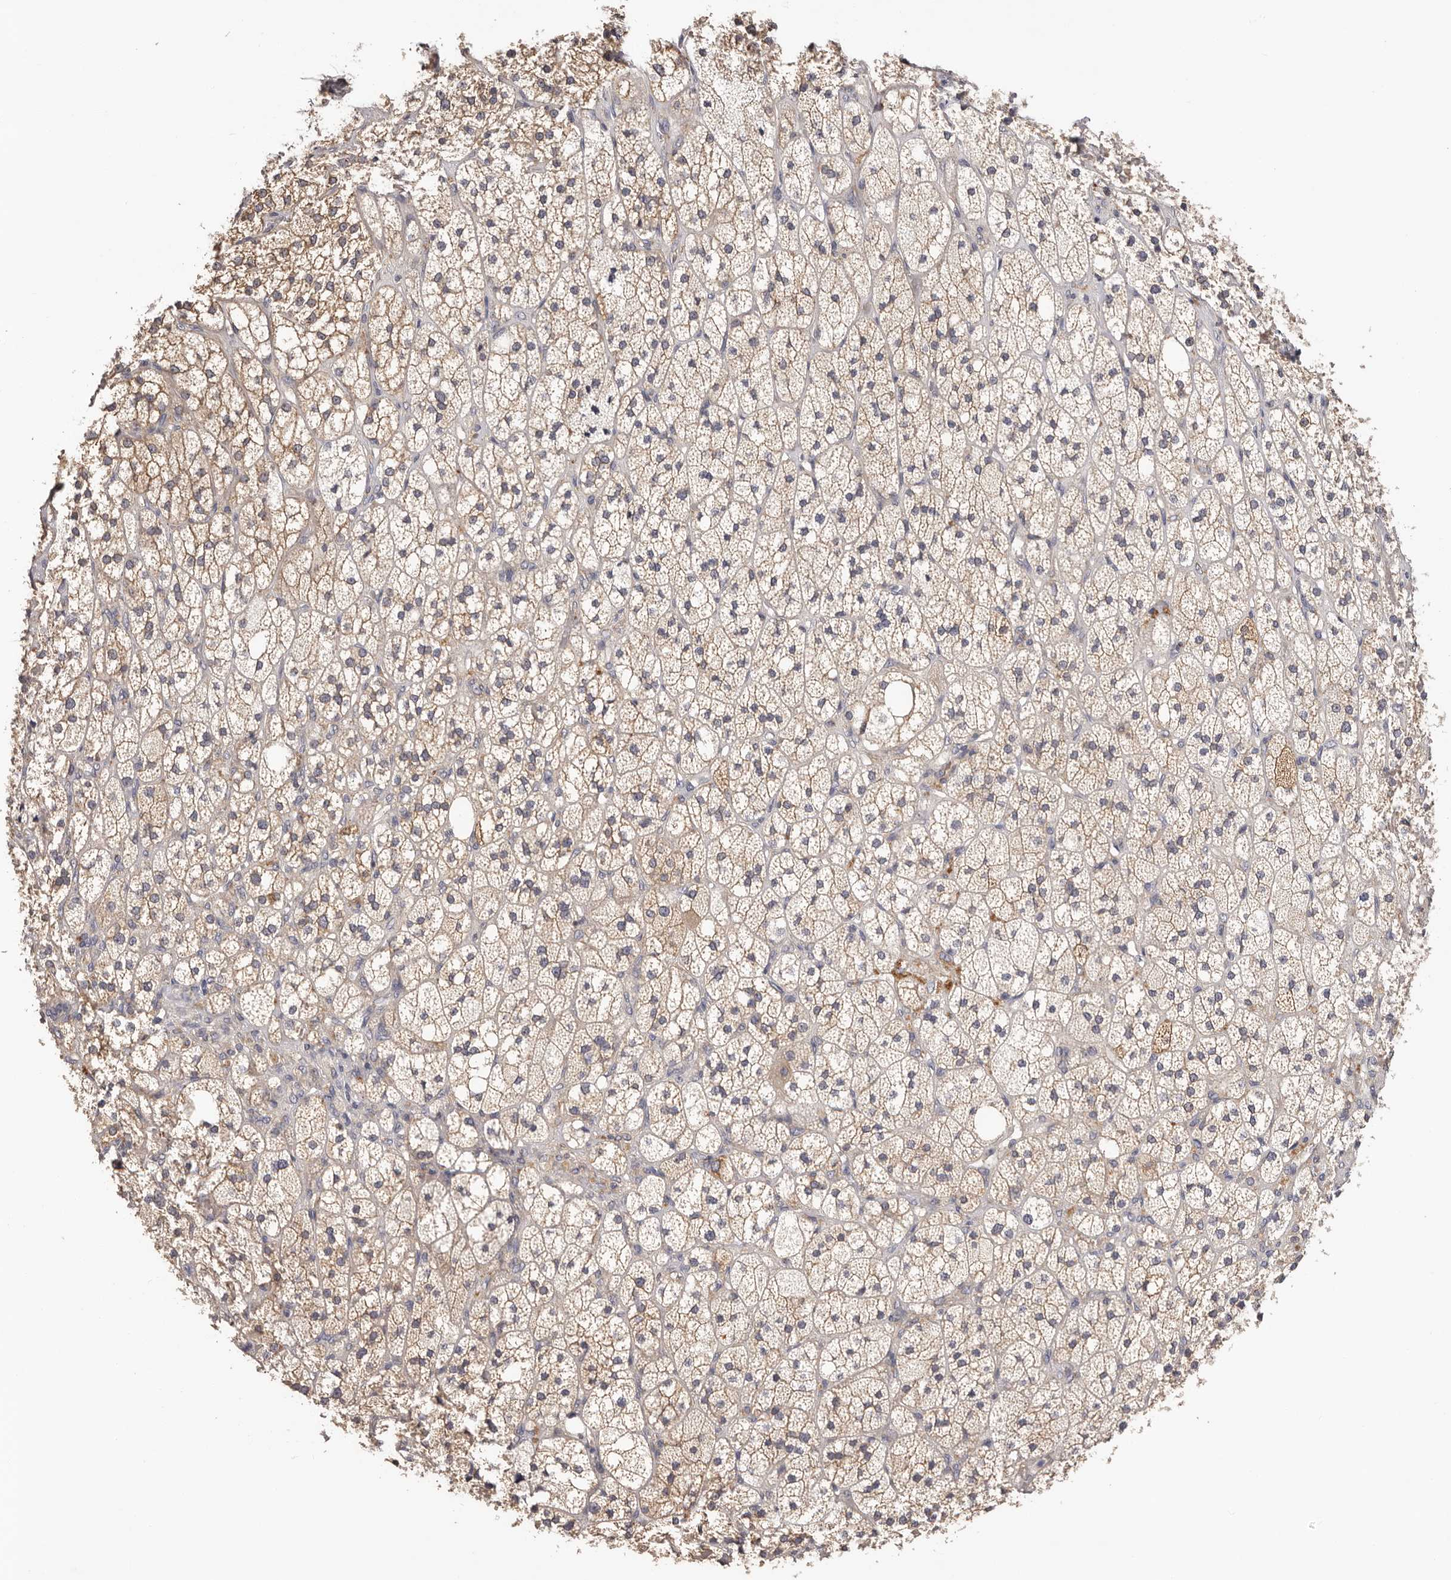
{"staining": {"intensity": "moderate", "quantity": ">75%", "location": "cytoplasmic/membranous"}, "tissue": "adrenal gland", "cell_type": "Glandular cells", "image_type": "normal", "snomed": [{"axis": "morphology", "description": "Normal tissue, NOS"}, {"axis": "topography", "description": "Adrenal gland"}], "caption": "Immunohistochemical staining of normal human adrenal gland reveals medium levels of moderate cytoplasmic/membranous expression in about >75% of glandular cells.", "gene": "LTV1", "patient": {"sex": "male", "age": 61}}